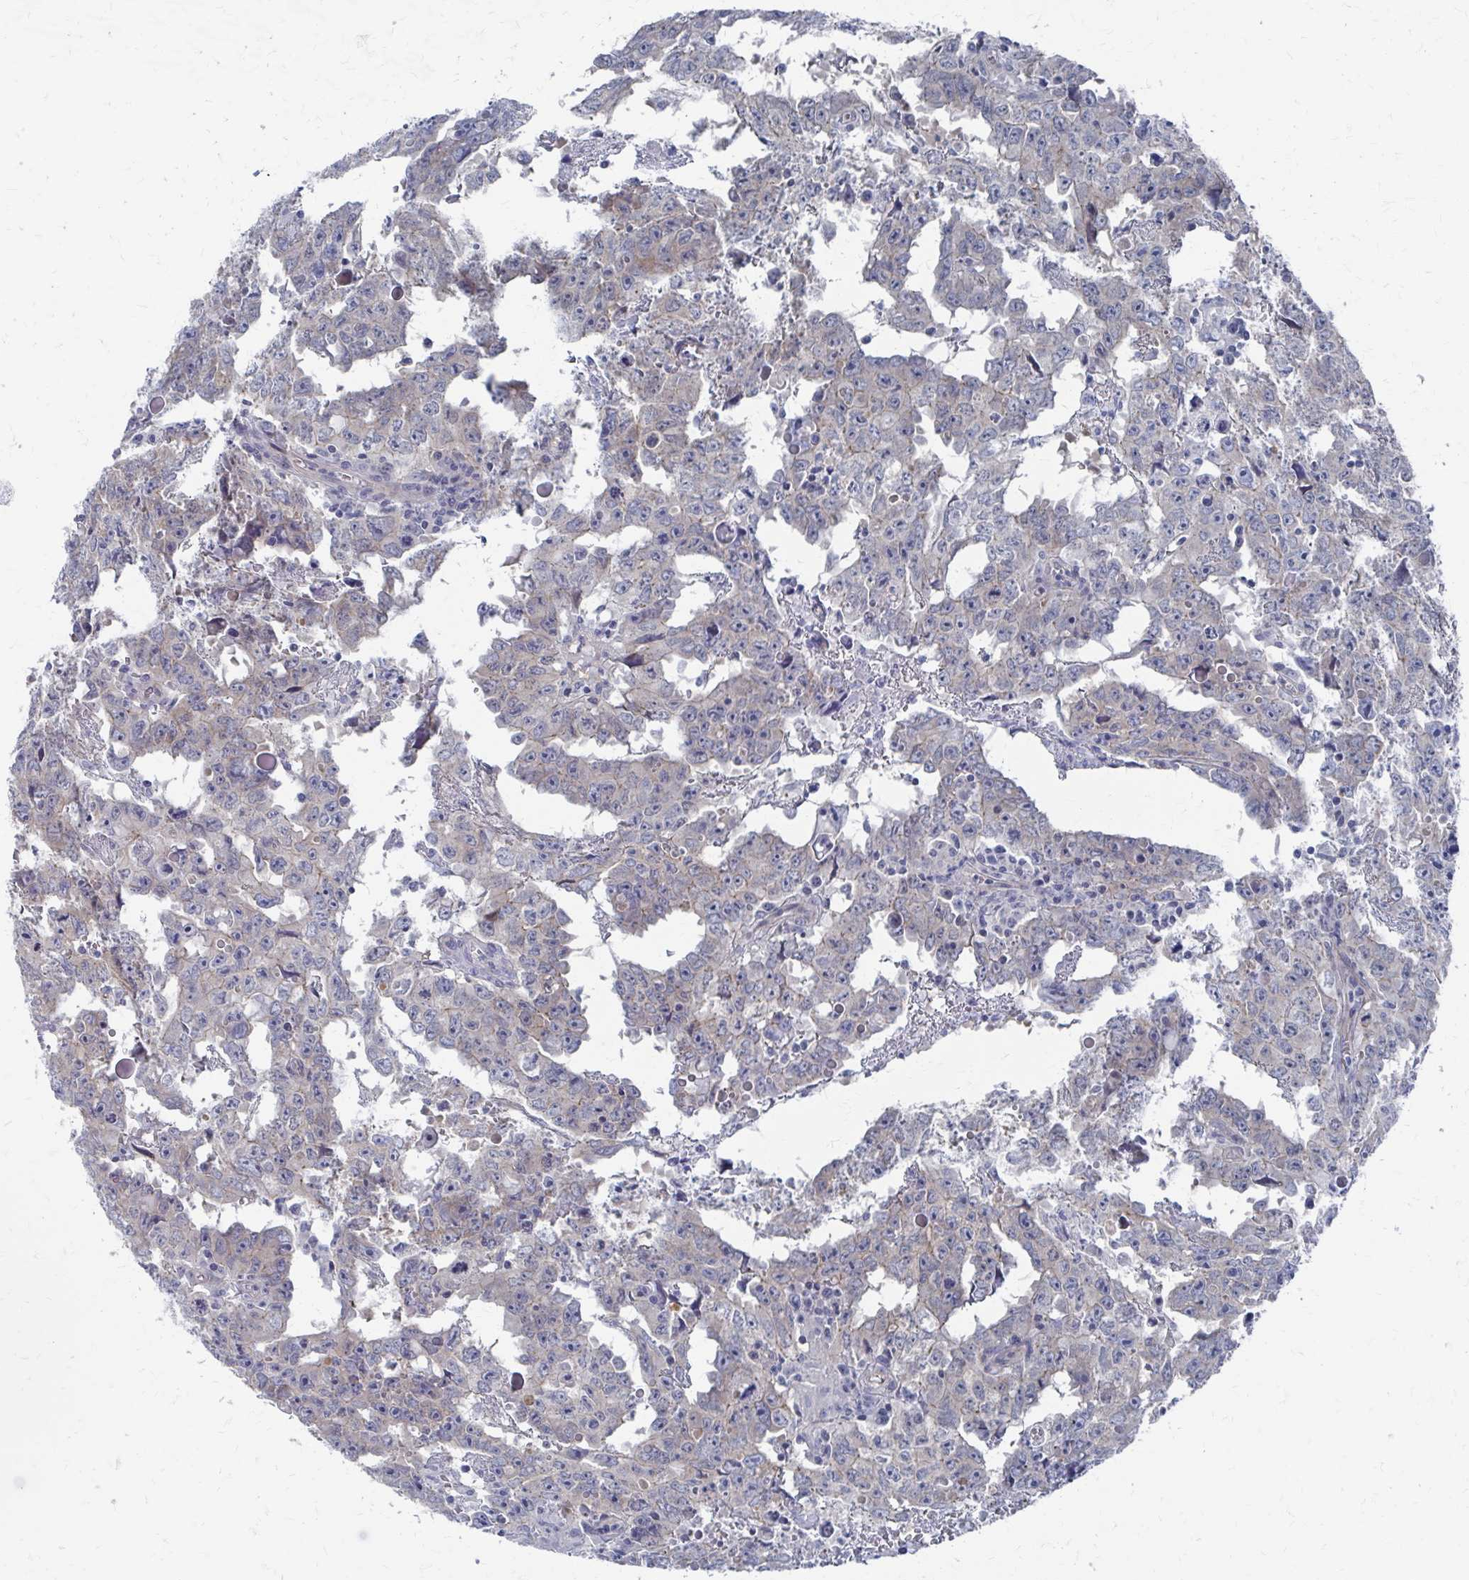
{"staining": {"intensity": "negative", "quantity": "none", "location": "none"}, "tissue": "testis cancer", "cell_type": "Tumor cells", "image_type": "cancer", "snomed": [{"axis": "morphology", "description": "Carcinoma, Embryonal, NOS"}, {"axis": "topography", "description": "Testis"}], "caption": "Protein analysis of embryonal carcinoma (testis) exhibits no significant expression in tumor cells. The staining was performed using DAB to visualize the protein expression in brown, while the nuclei were stained in blue with hematoxylin (Magnification: 20x).", "gene": "PLEKHG7", "patient": {"sex": "male", "age": 22}}